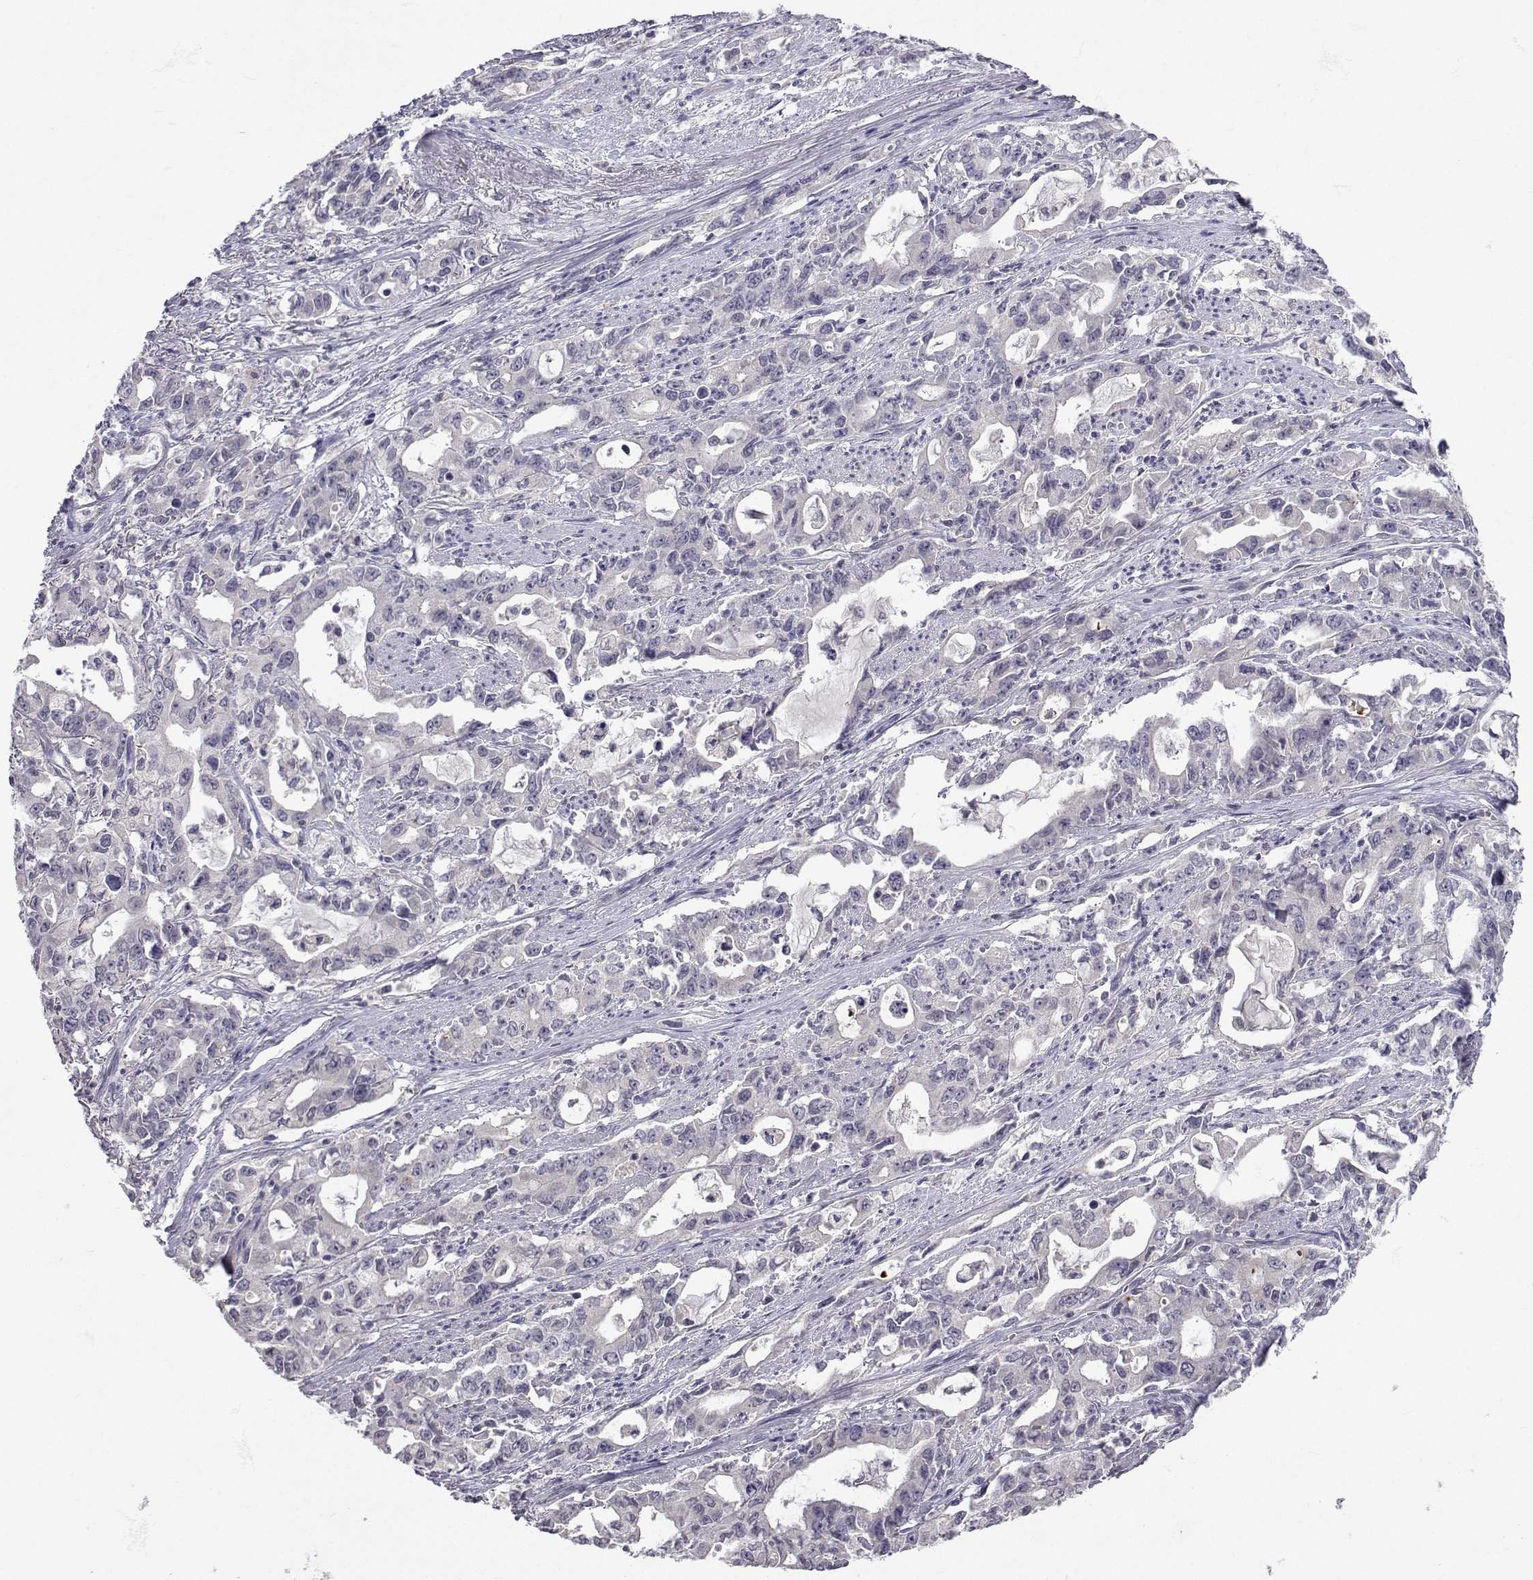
{"staining": {"intensity": "negative", "quantity": "none", "location": "none"}, "tissue": "stomach cancer", "cell_type": "Tumor cells", "image_type": "cancer", "snomed": [{"axis": "morphology", "description": "Adenocarcinoma, NOS"}, {"axis": "topography", "description": "Stomach, upper"}], "caption": "Immunohistochemistry photomicrograph of neoplastic tissue: human stomach cancer stained with DAB displays no significant protein expression in tumor cells.", "gene": "SLC6A3", "patient": {"sex": "male", "age": 85}}